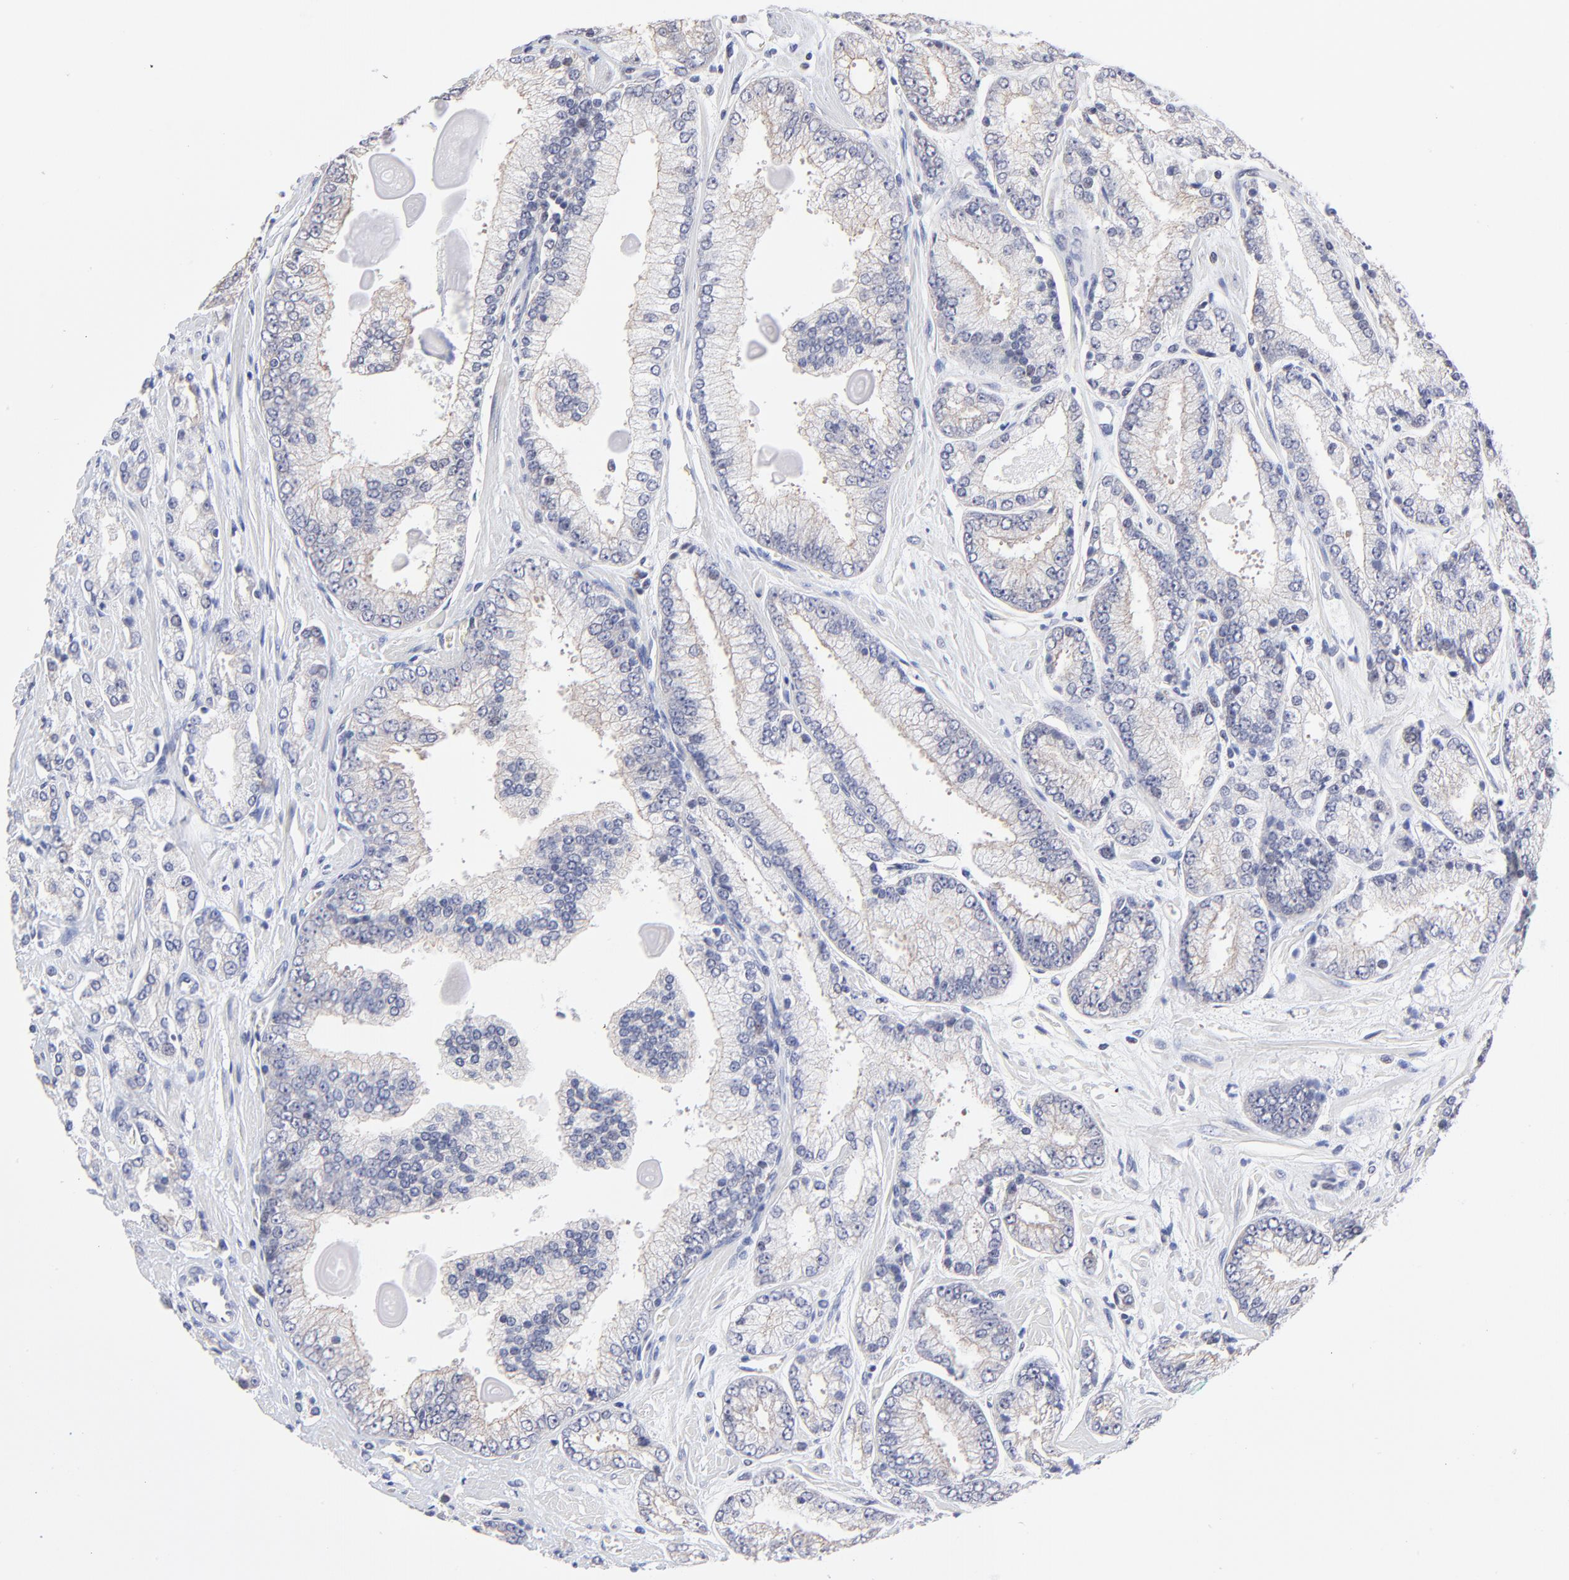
{"staining": {"intensity": "weak", "quantity": "<25%", "location": "cytoplasmic/membranous"}, "tissue": "prostate cancer", "cell_type": "Tumor cells", "image_type": "cancer", "snomed": [{"axis": "morphology", "description": "Adenocarcinoma, High grade"}, {"axis": "topography", "description": "Prostate"}], "caption": "A photomicrograph of human high-grade adenocarcinoma (prostate) is negative for staining in tumor cells.", "gene": "FBXO8", "patient": {"sex": "male", "age": 71}}